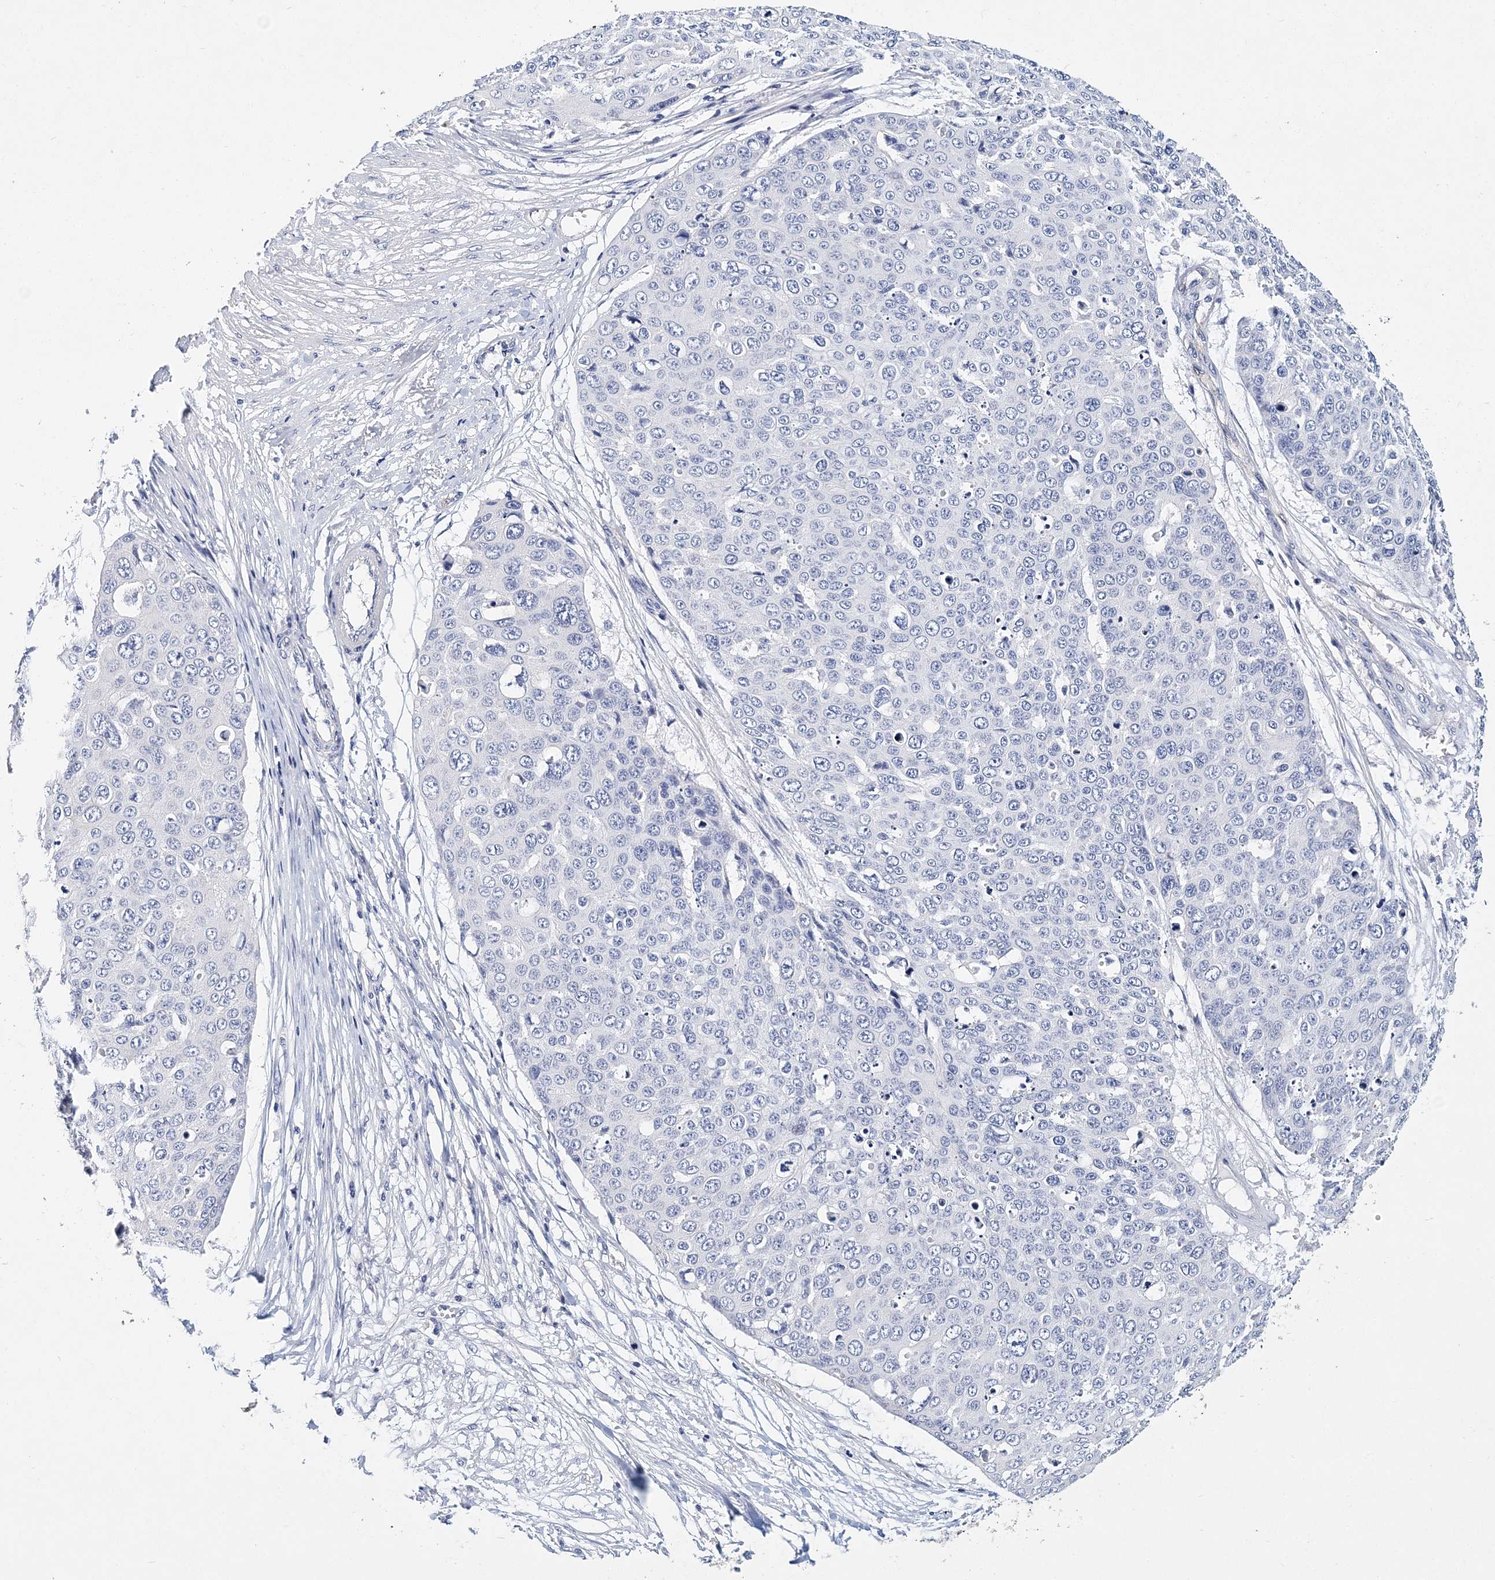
{"staining": {"intensity": "negative", "quantity": "none", "location": "none"}, "tissue": "skin cancer", "cell_type": "Tumor cells", "image_type": "cancer", "snomed": [{"axis": "morphology", "description": "Squamous cell carcinoma, NOS"}, {"axis": "topography", "description": "Skin"}], "caption": "A photomicrograph of squamous cell carcinoma (skin) stained for a protein reveals no brown staining in tumor cells. (Stains: DAB IHC with hematoxylin counter stain, Microscopy: brightfield microscopy at high magnification).", "gene": "ITGA2B", "patient": {"sex": "male", "age": 71}}